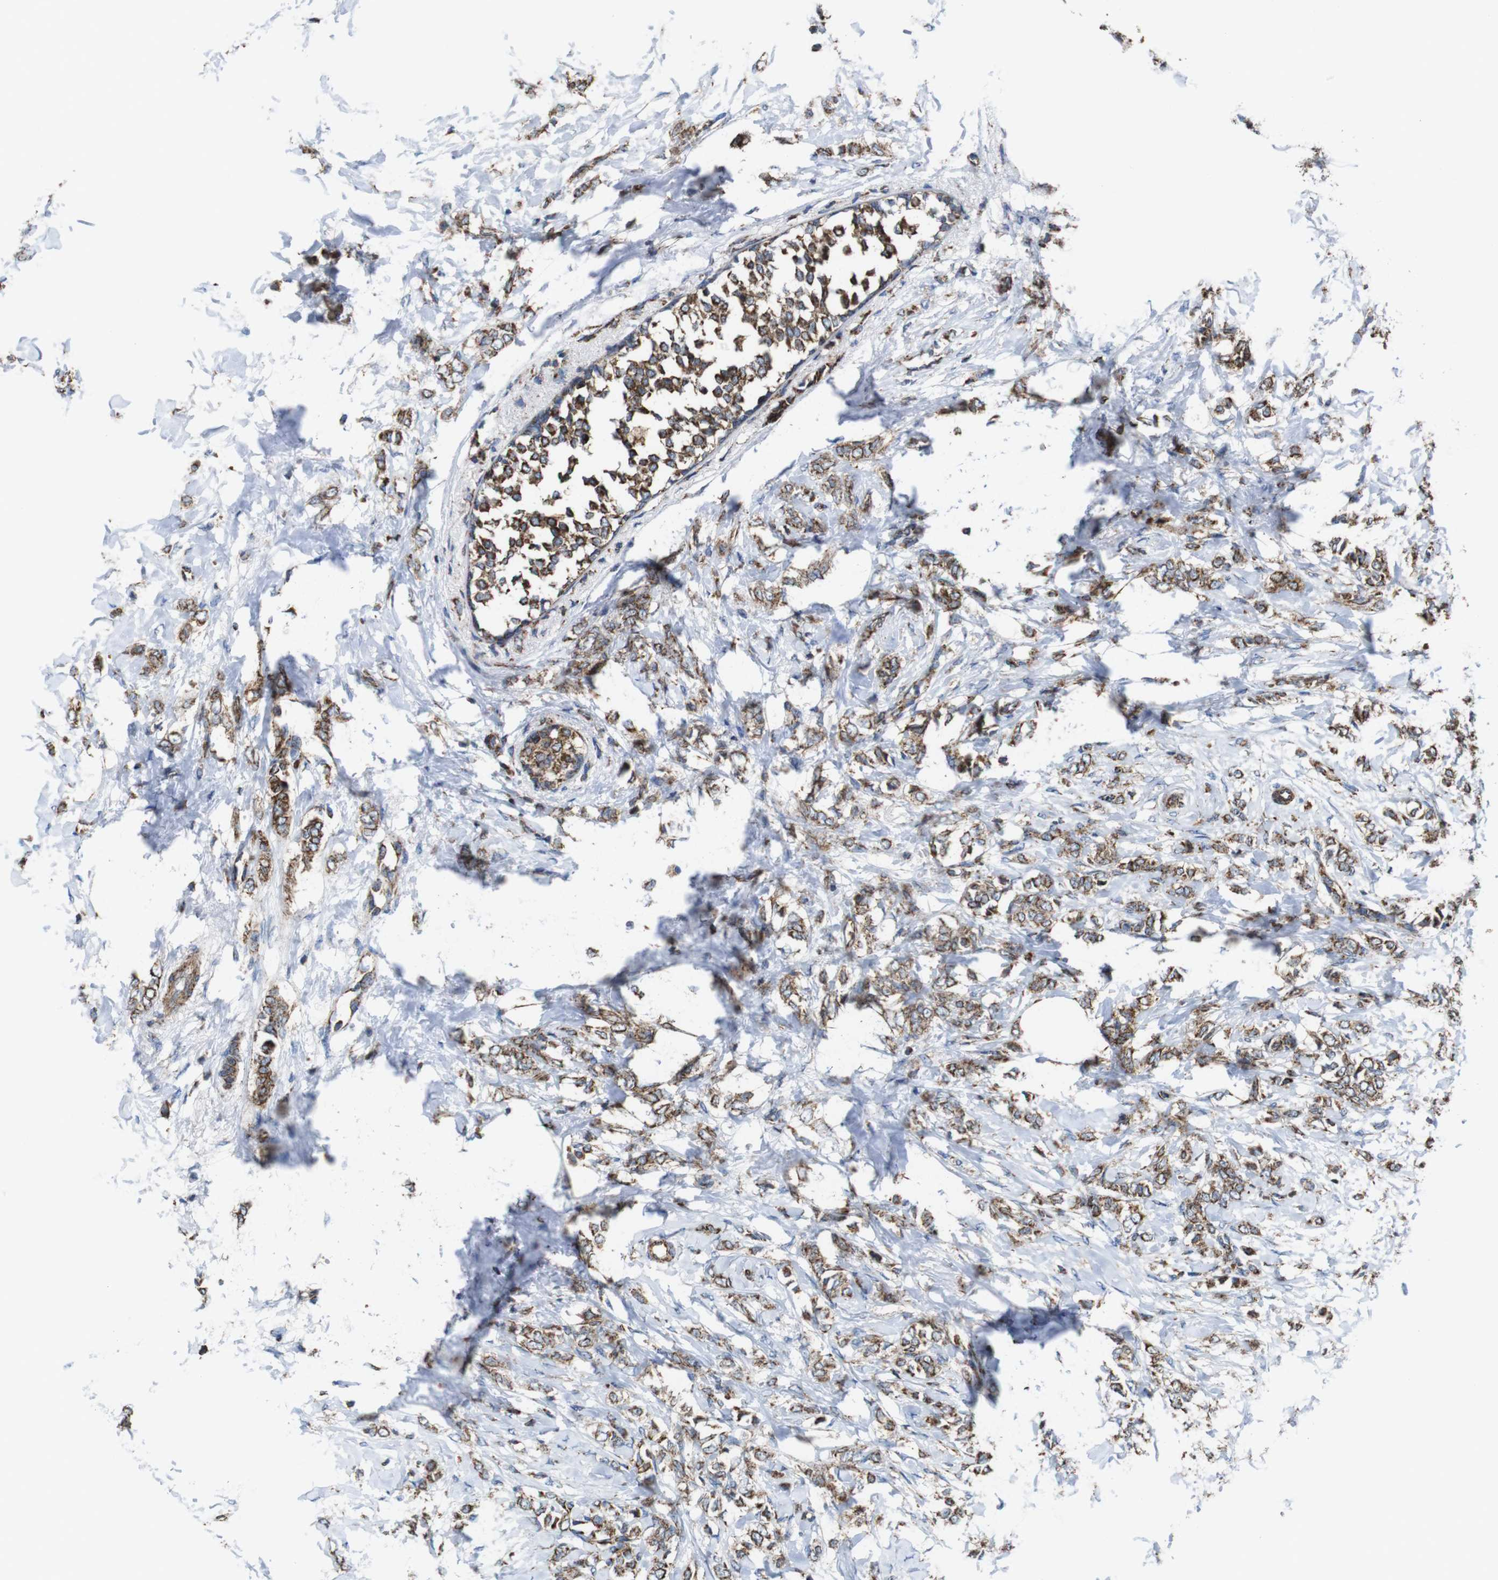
{"staining": {"intensity": "moderate", "quantity": ">75%", "location": "cytoplasmic/membranous"}, "tissue": "breast cancer", "cell_type": "Tumor cells", "image_type": "cancer", "snomed": [{"axis": "morphology", "description": "Lobular carcinoma, in situ"}, {"axis": "morphology", "description": "Lobular carcinoma"}, {"axis": "topography", "description": "Breast"}], "caption": "High-power microscopy captured an immunohistochemistry image of breast cancer (lobular carcinoma in situ), revealing moderate cytoplasmic/membranous staining in approximately >75% of tumor cells. Nuclei are stained in blue.", "gene": "HK1", "patient": {"sex": "female", "age": 41}}